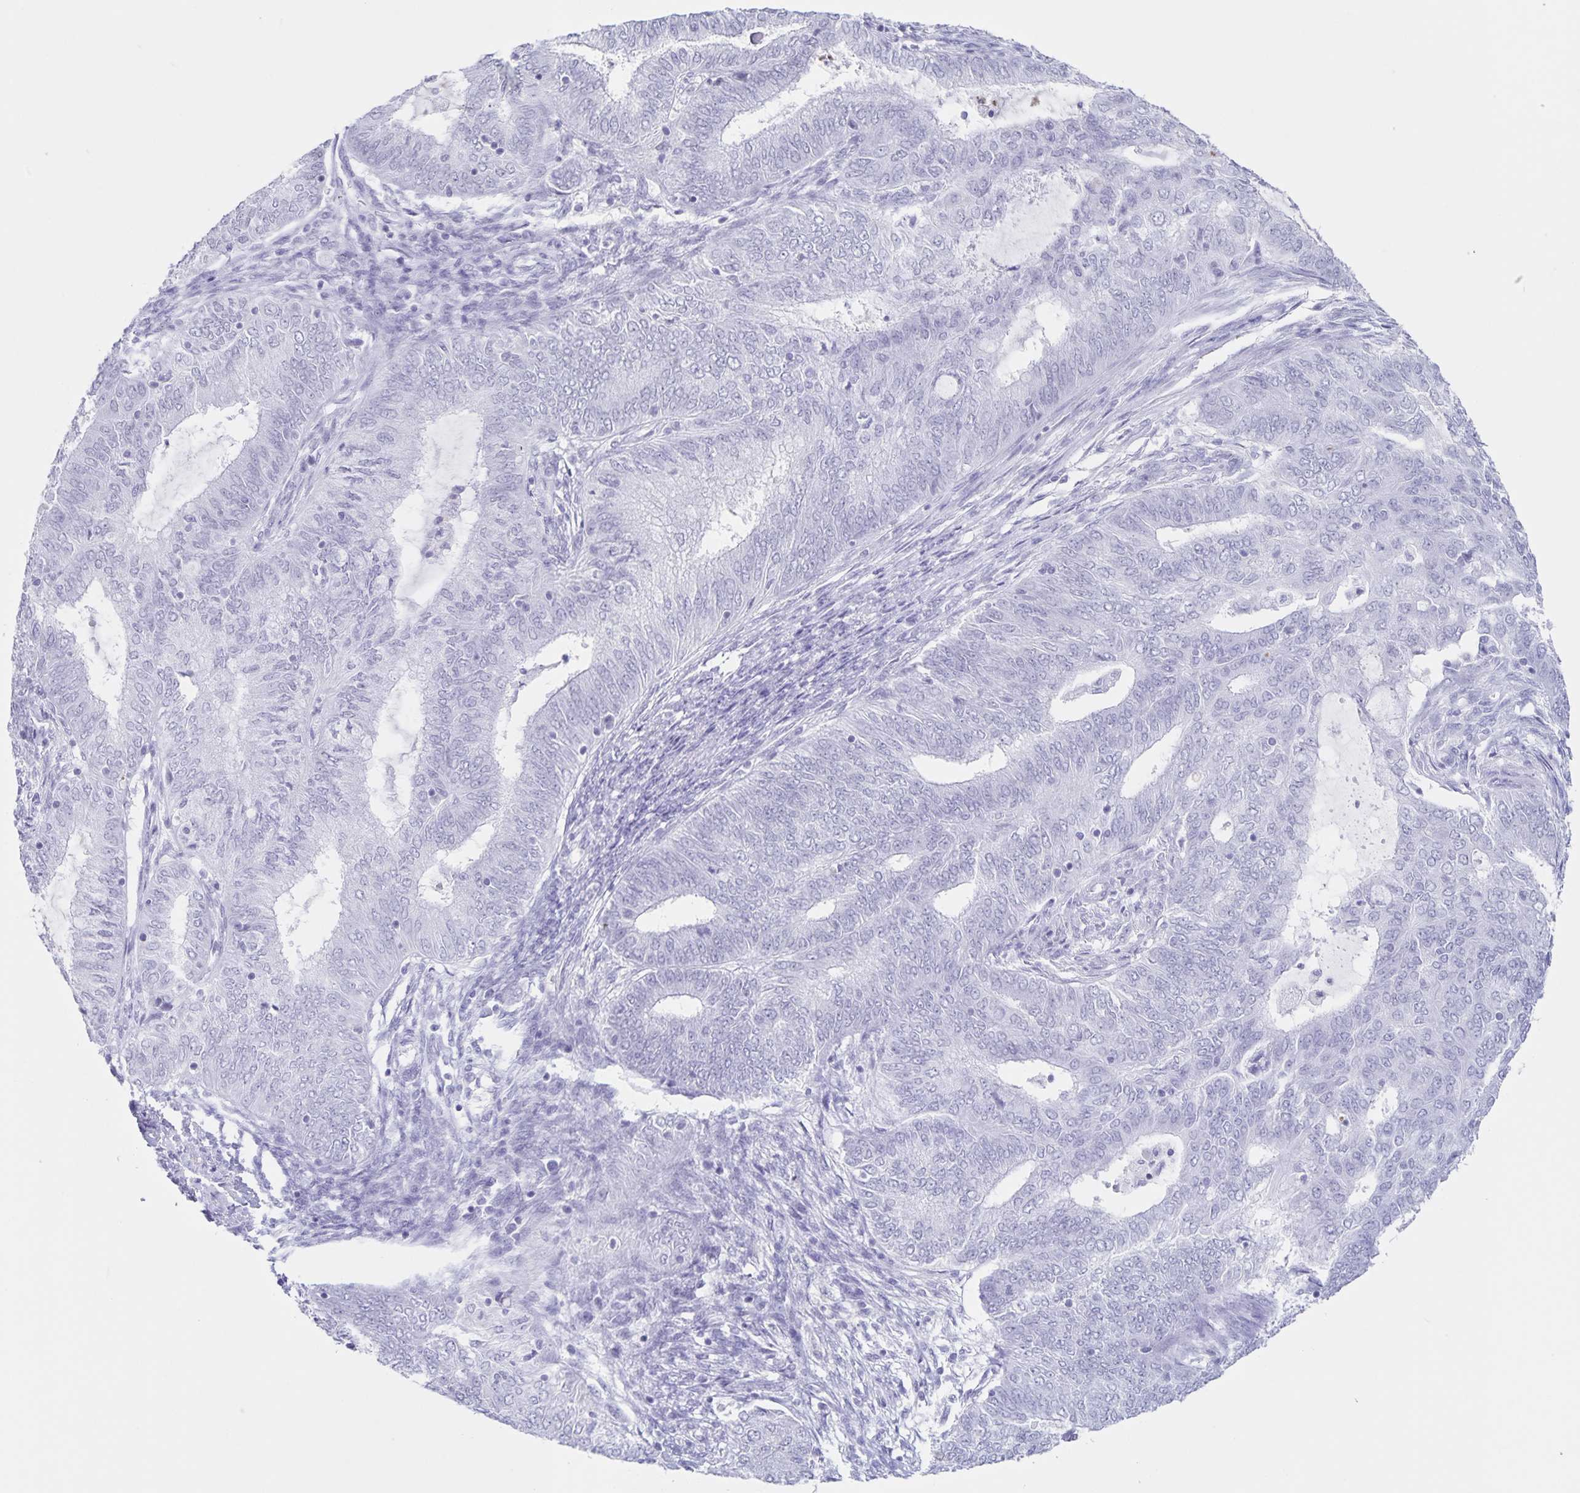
{"staining": {"intensity": "negative", "quantity": "none", "location": "none"}, "tissue": "endometrial cancer", "cell_type": "Tumor cells", "image_type": "cancer", "snomed": [{"axis": "morphology", "description": "Adenocarcinoma, NOS"}, {"axis": "topography", "description": "Endometrium"}], "caption": "Adenocarcinoma (endometrial) was stained to show a protein in brown. There is no significant staining in tumor cells.", "gene": "LCE6A", "patient": {"sex": "female", "age": 62}}